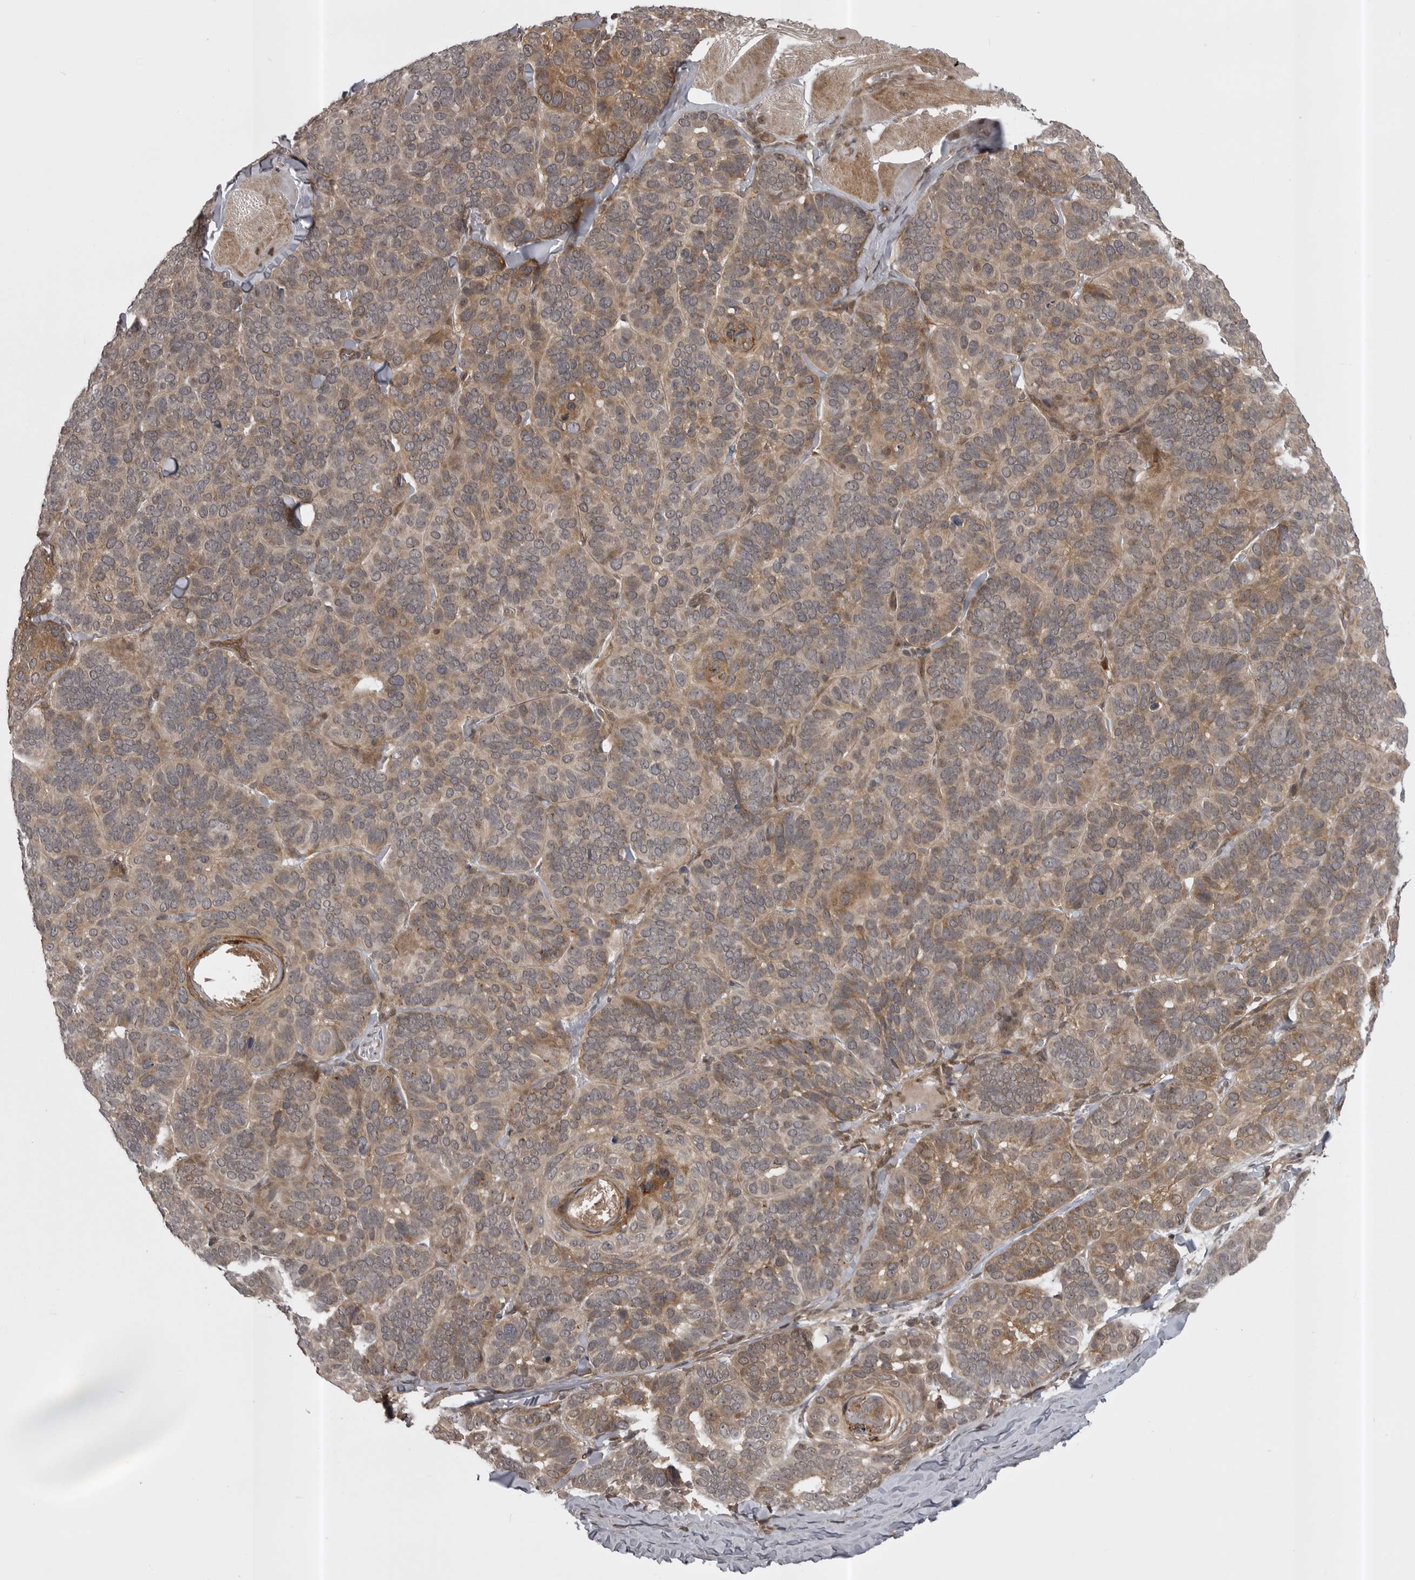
{"staining": {"intensity": "moderate", "quantity": ">75%", "location": "cytoplasmic/membranous"}, "tissue": "skin cancer", "cell_type": "Tumor cells", "image_type": "cancer", "snomed": [{"axis": "morphology", "description": "Basal cell carcinoma"}, {"axis": "topography", "description": "Skin"}], "caption": "IHC (DAB) staining of skin cancer displays moderate cytoplasmic/membranous protein expression in approximately >75% of tumor cells. Using DAB (brown) and hematoxylin (blue) stains, captured at high magnification using brightfield microscopy.", "gene": "SNX16", "patient": {"sex": "male", "age": 62}}